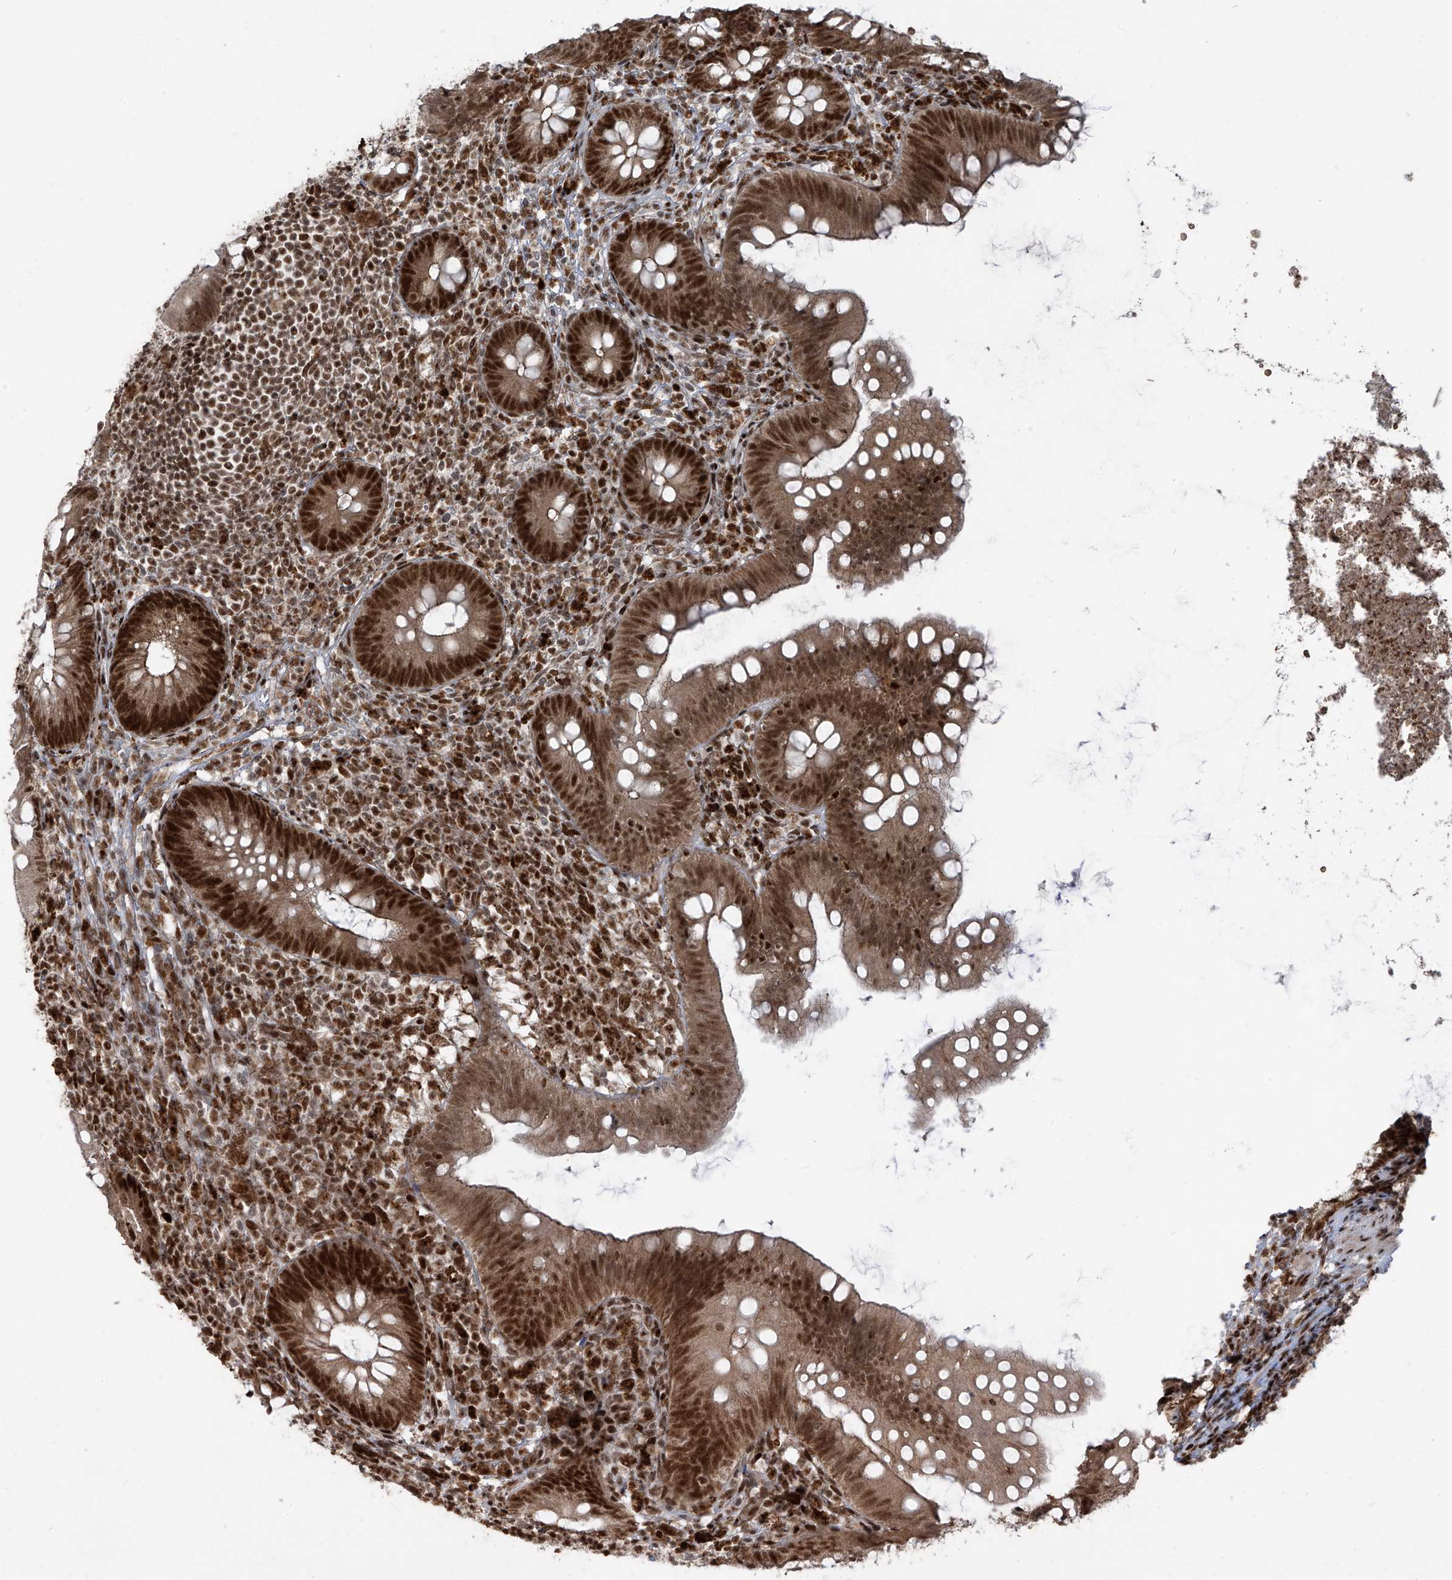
{"staining": {"intensity": "strong", "quantity": ">75%", "location": "nuclear"}, "tissue": "appendix", "cell_type": "Glandular cells", "image_type": "normal", "snomed": [{"axis": "morphology", "description": "Normal tissue, NOS"}, {"axis": "topography", "description": "Appendix"}], "caption": "DAB immunohistochemical staining of unremarkable appendix shows strong nuclear protein staining in approximately >75% of glandular cells. (DAB IHC with brightfield microscopy, high magnification).", "gene": "ARHGEF3", "patient": {"sex": "female", "age": 62}}